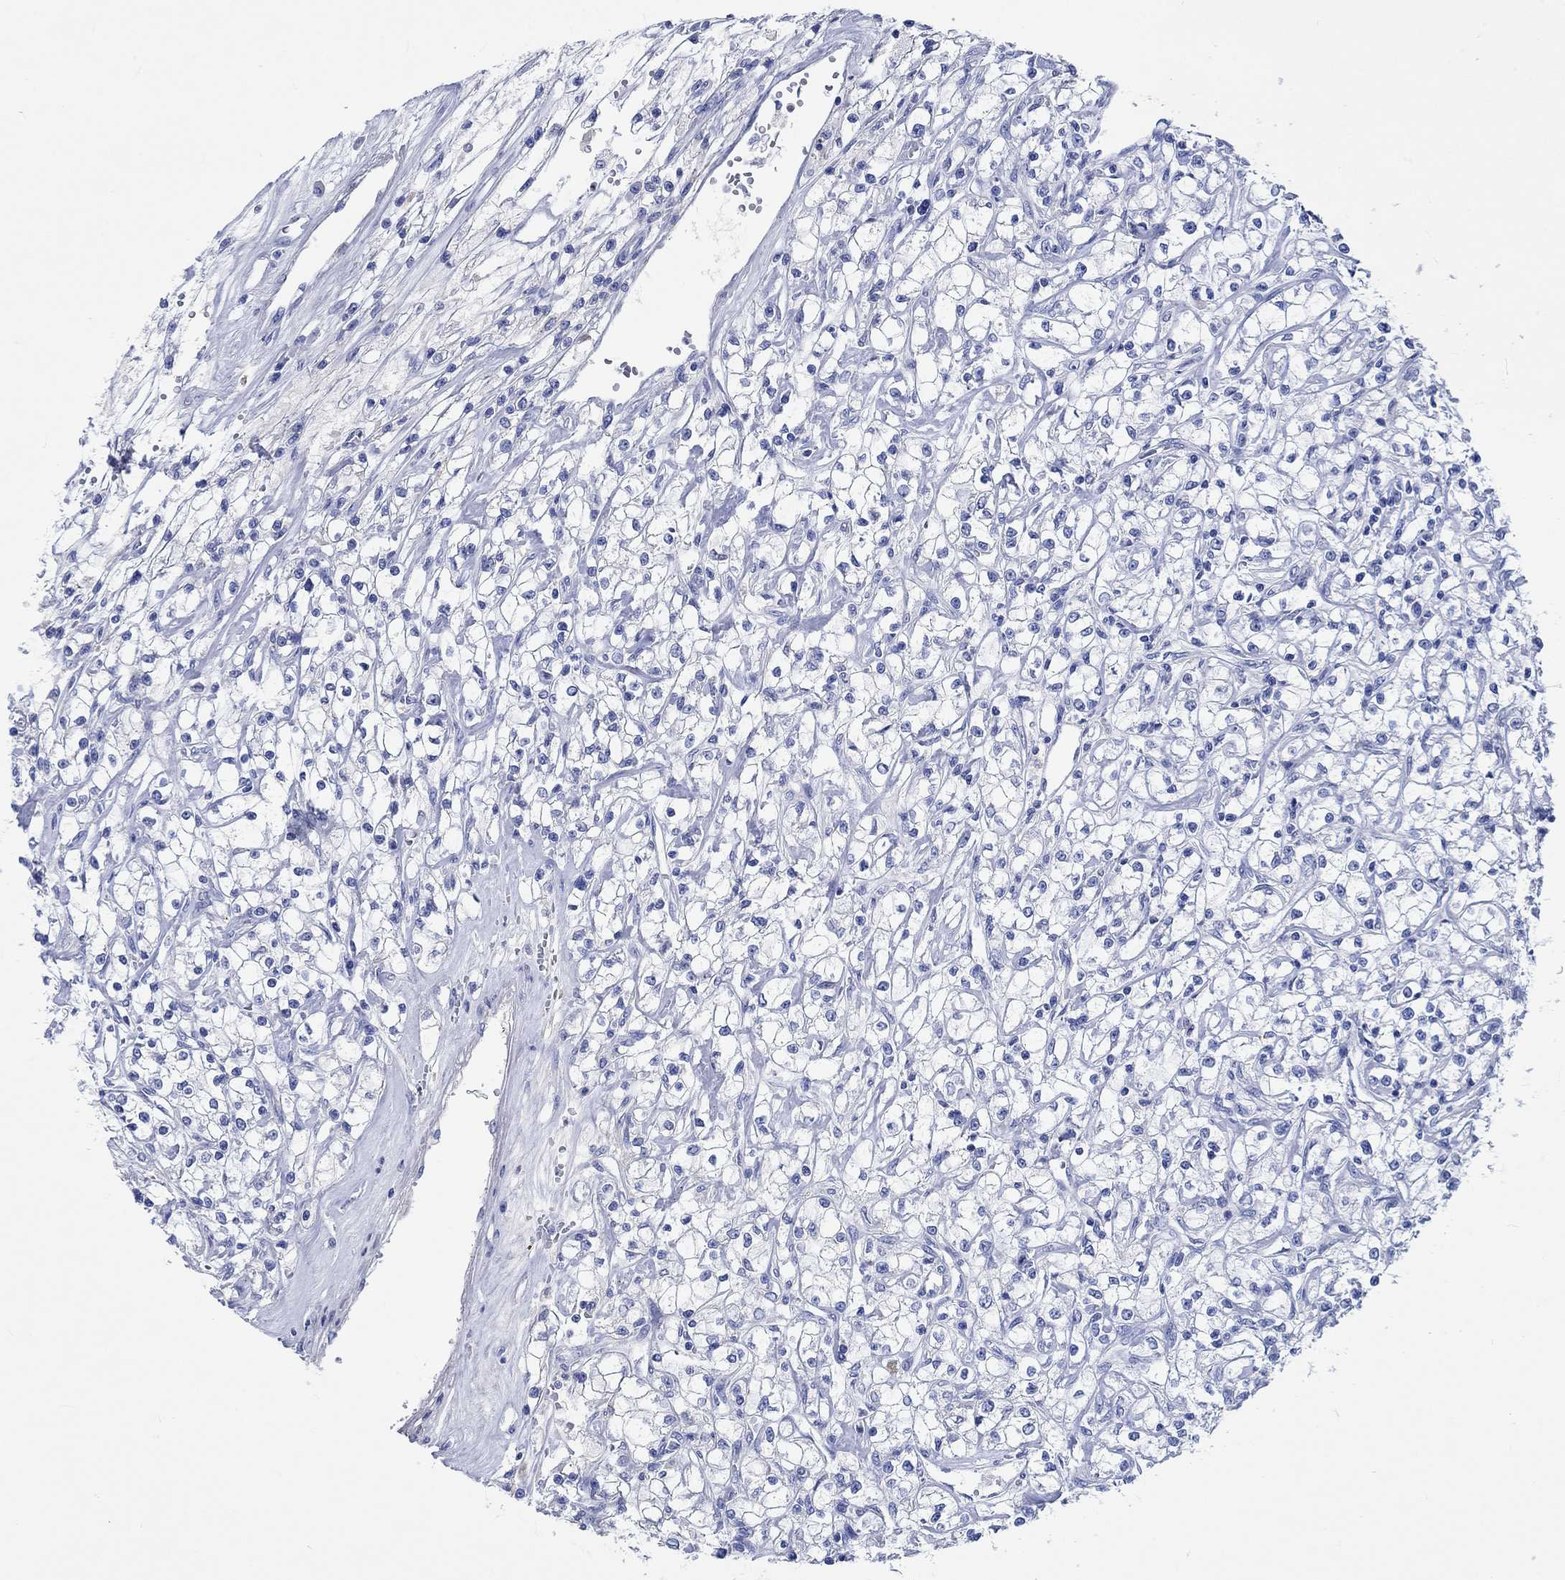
{"staining": {"intensity": "negative", "quantity": "none", "location": "none"}, "tissue": "renal cancer", "cell_type": "Tumor cells", "image_type": "cancer", "snomed": [{"axis": "morphology", "description": "Adenocarcinoma, NOS"}, {"axis": "topography", "description": "Kidney"}], "caption": "Adenocarcinoma (renal) was stained to show a protein in brown. There is no significant positivity in tumor cells.", "gene": "SHISA4", "patient": {"sex": "female", "age": 59}}